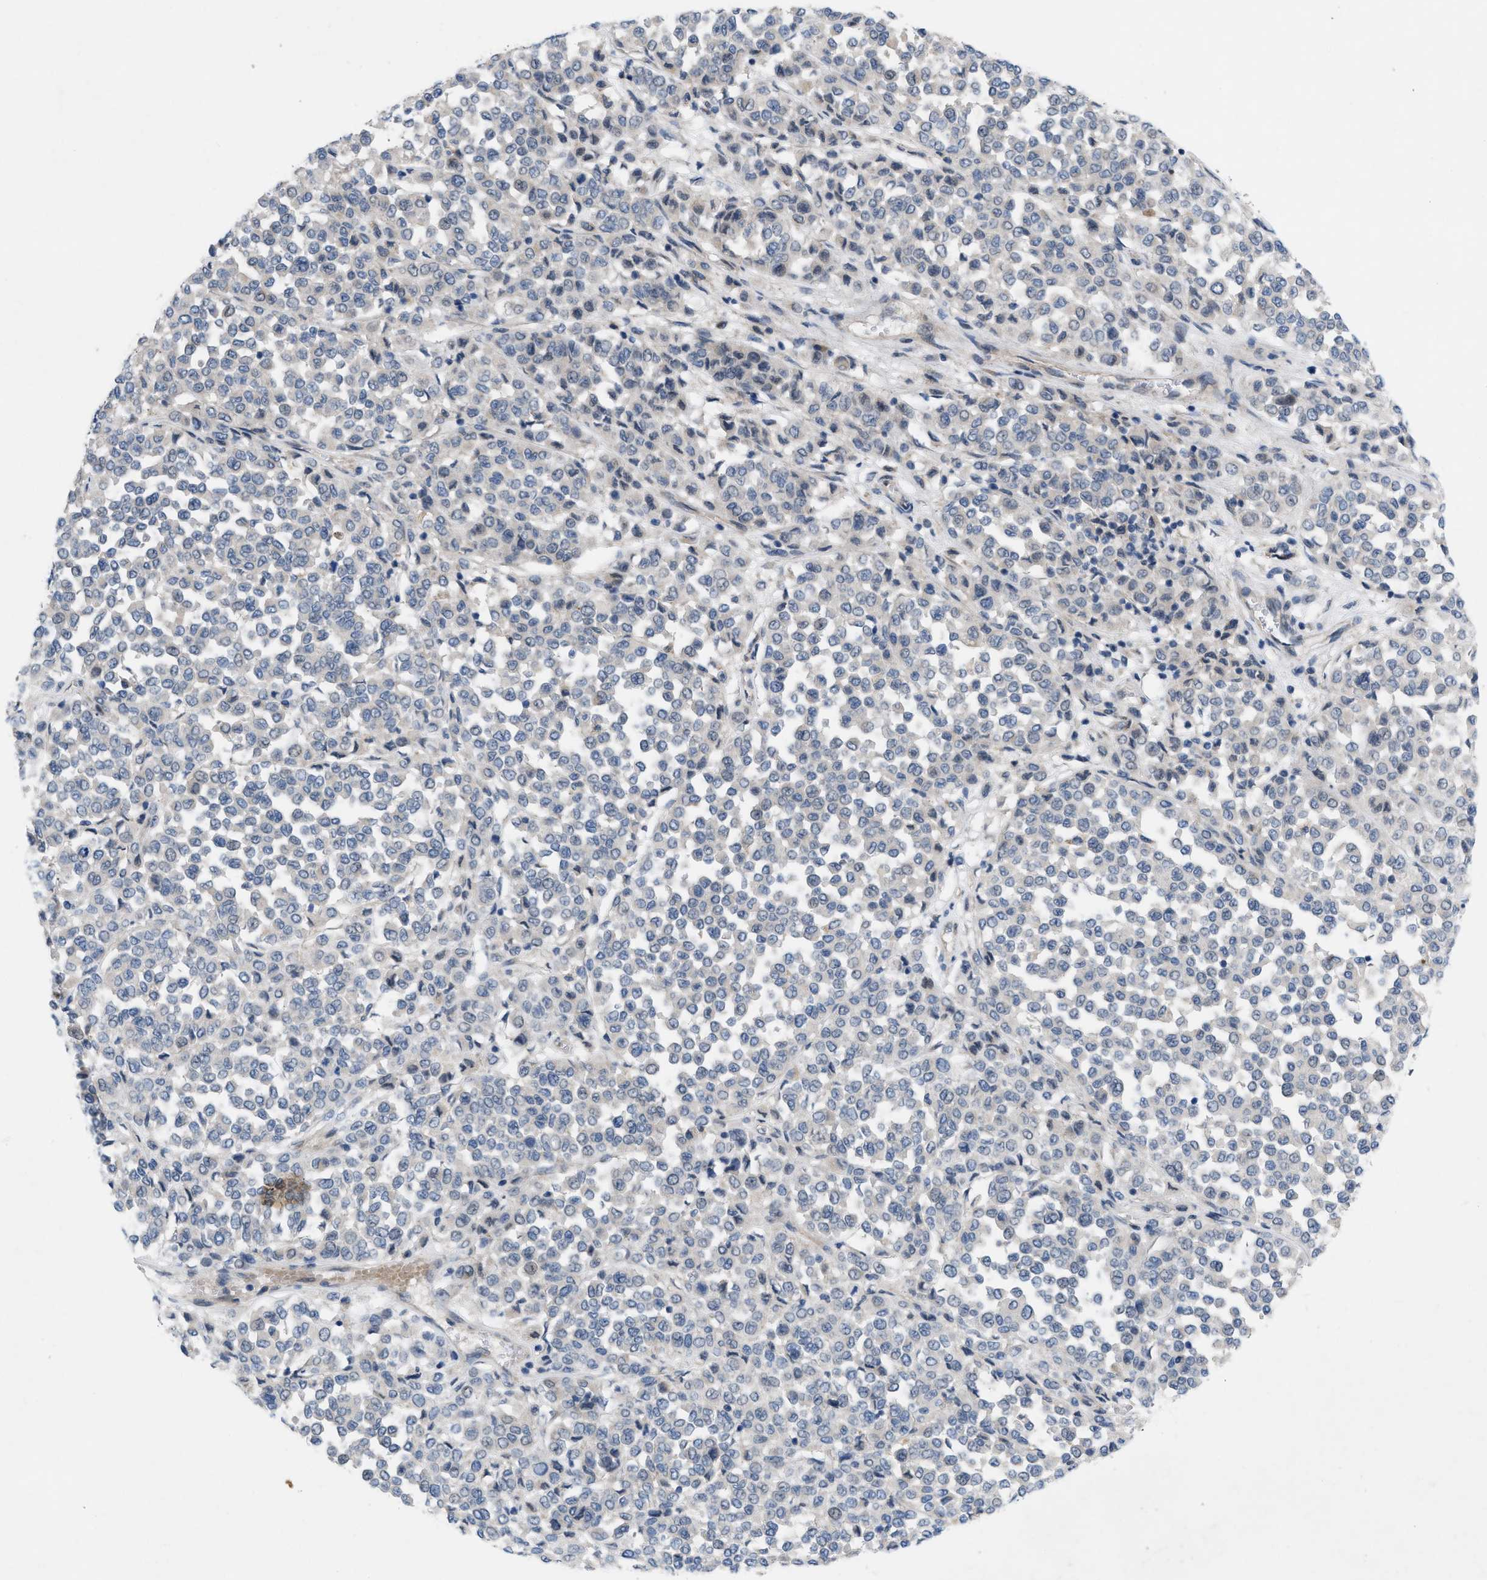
{"staining": {"intensity": "negative", "quantity": "none", "location": "none"}, "tissue": "melanoma", "cell_type": "Tumor cells", "image_type": "cancer", "snomed": [{"axis": "morphology", "description": "Malignant melanoma, Metastatic site"}, {"axis": "topography", "description": "Pancreas"}], "caption": "Tumor cells show no significant protein positivity in malignant melanoma (metastatic site). Brightfield microscopy of immunohistochemistry (IHC) stained with DAB (3,3'-diaminobenzidine) (brown) and hematoxylin (blue), captured at high magnification.", "gene": "NDEL1", "patient": {"sex": "female", "age": 30}}